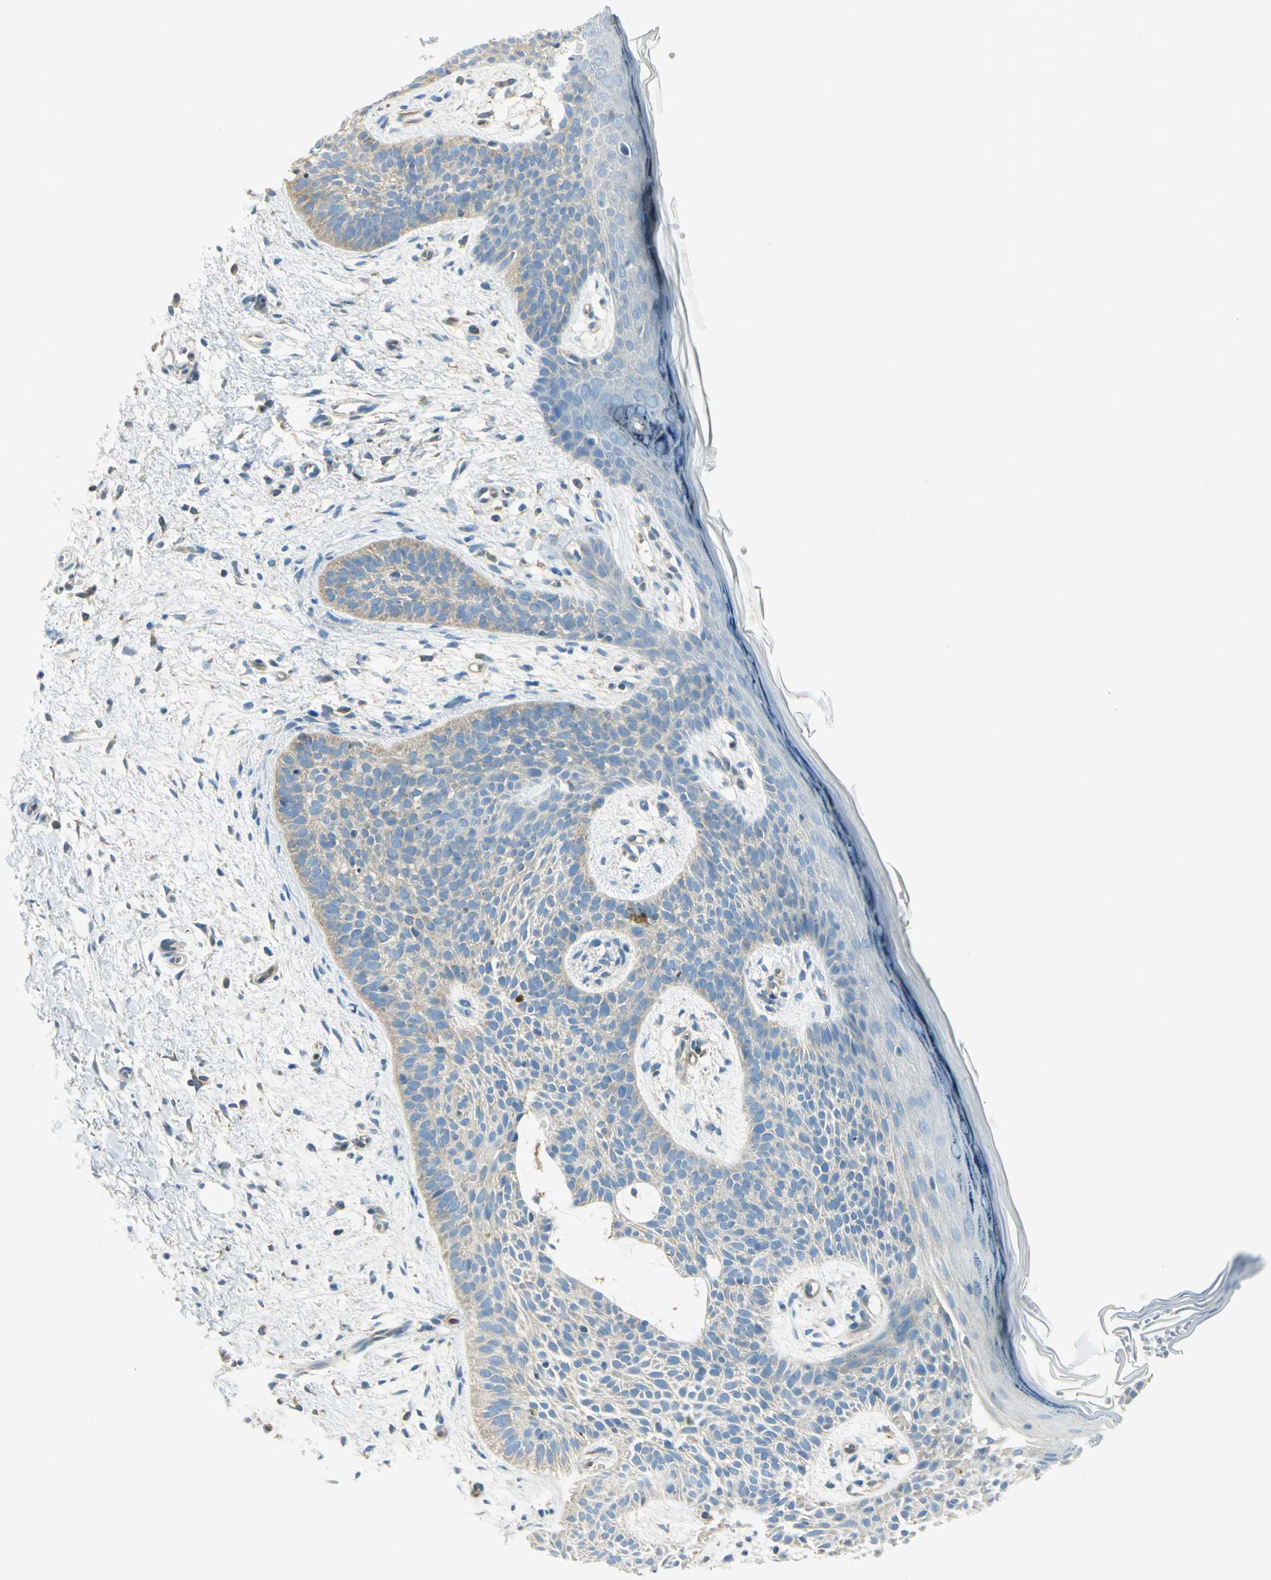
{"staining": {"intensity": "weak", "quantity": "<25%", "location": "cytoplasmic/membranous"}, "tissue": "skin cancer", "cell_type": "Tumor cells", "image_type": "cancer", "snomed": [{"axis": "morphology", "description": "Normal tissue, NOS"}, {"axis": "morphology", "description": "Basal cell carcinoma"}, {"axis": "topography", "description": "Skin"}], "caption": "High power microscopy image of an immunohistochemistry micrograph of skin basal cell carcinoma, revealing no significant positivity in tumor cells.", "gene": "TSC22D2", "patient": {"sex": "female", "age": 69}}